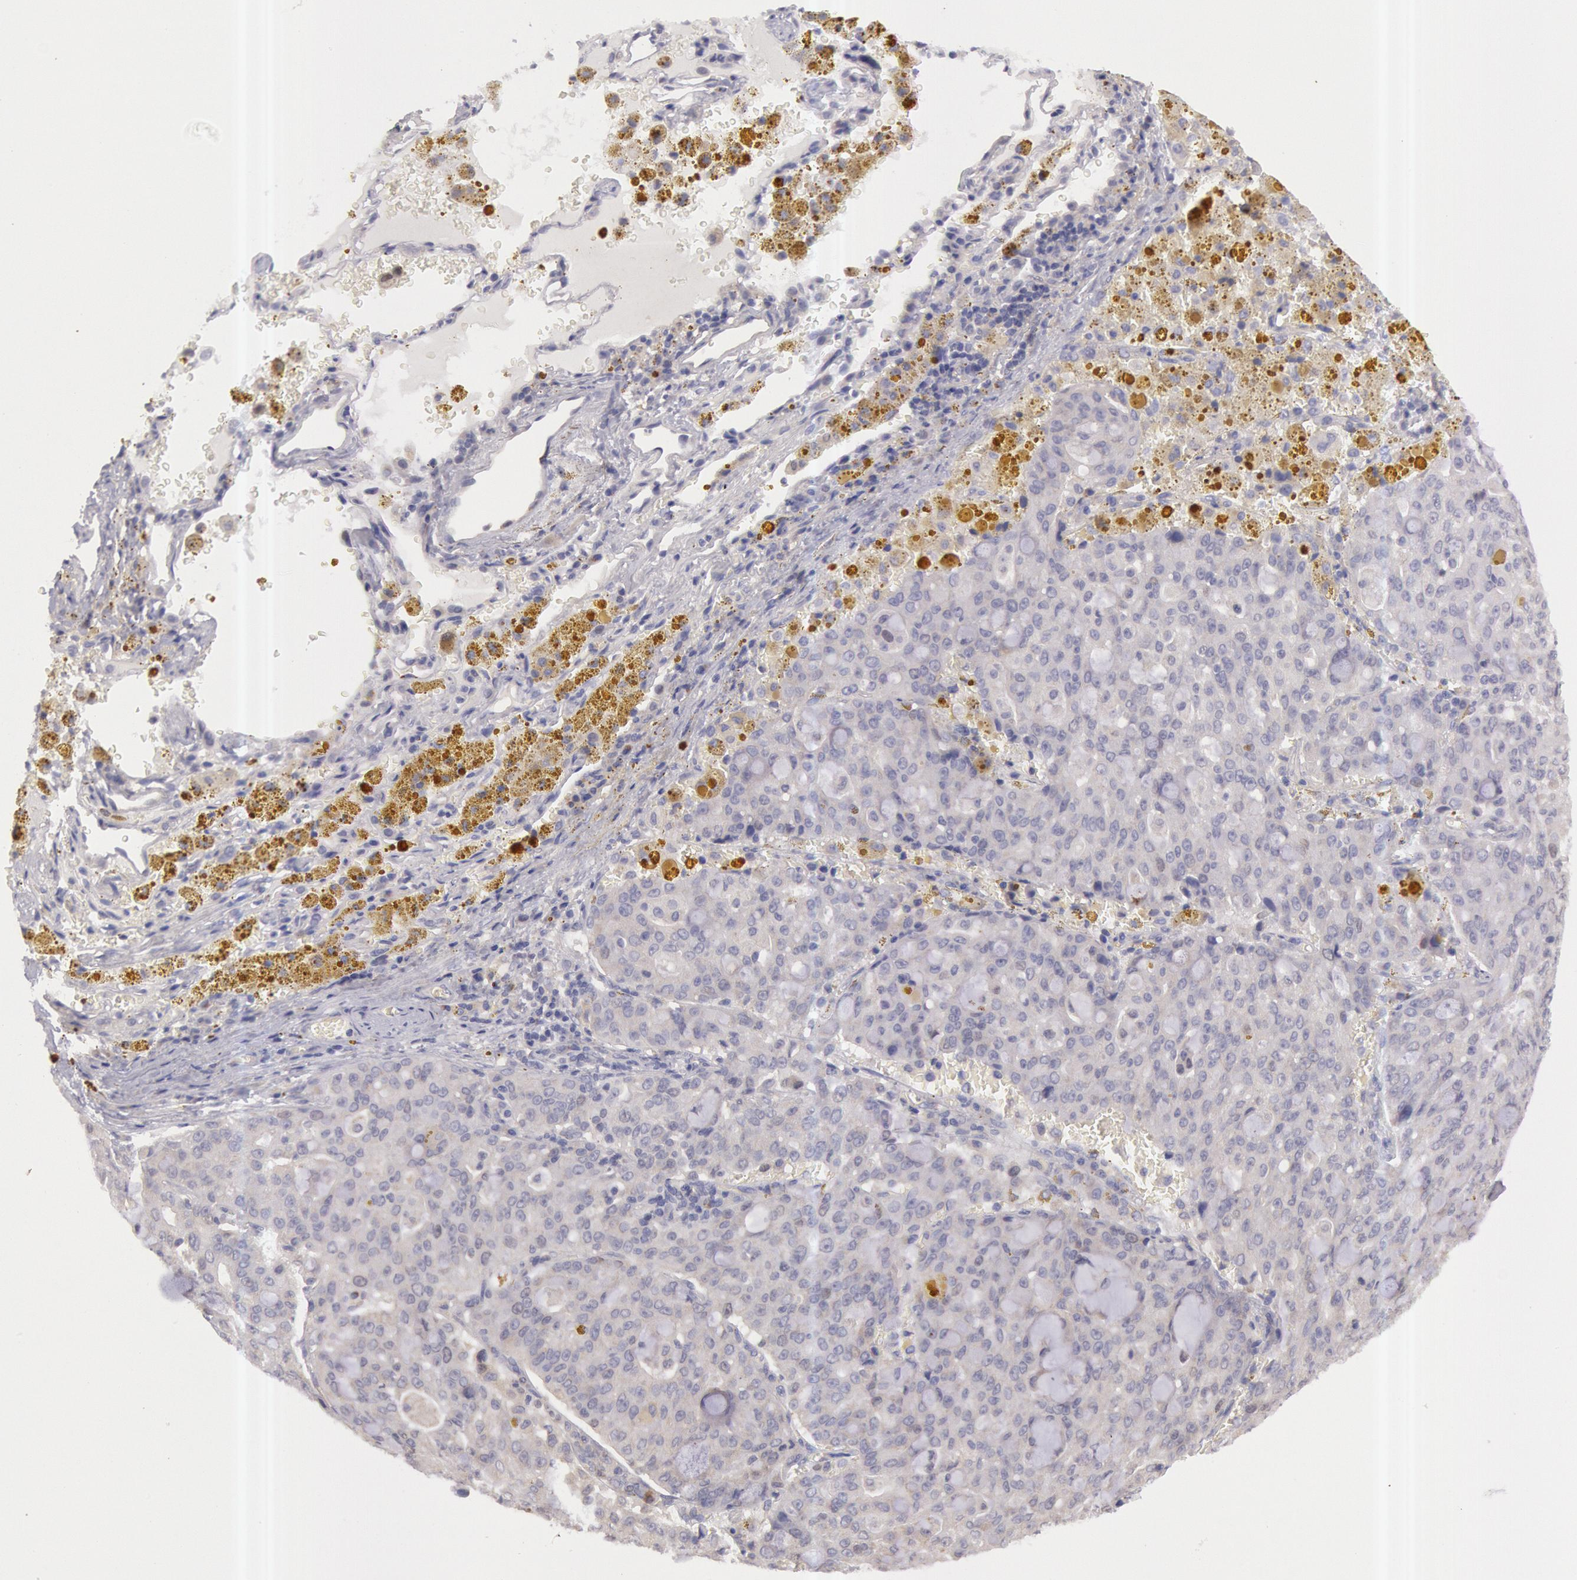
{"staining": {"intensity": "negative", "quantity": "none", "location": "none"}, "tissue": "lung cancer", "cell_type": "Tumor cells", "image_type": "cancer", "snomed": [{"axis": "morphology", "description": "Adenocarcinoma, NOS"}, {"axis": "topography", "description": "Lung"}], "caption": "DAB immunohistochemical staining of lung cancer (adenocarcinoma) exhibits no significant positivity in tumor cells.", "gene": "AMOTL1", "patient": {"sex": "female", "age": 44}}